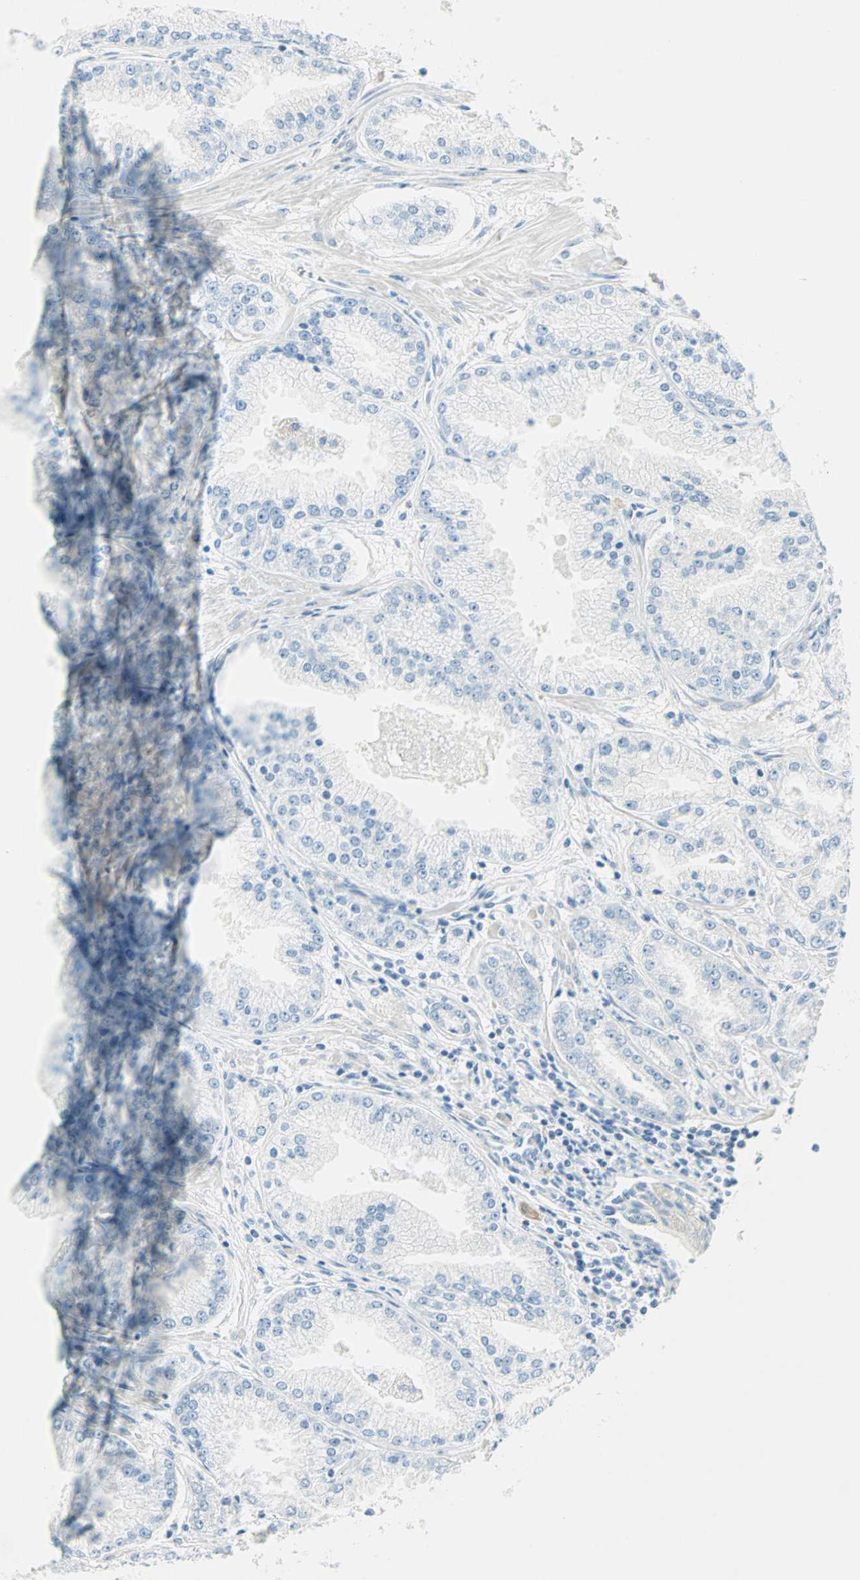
{"staining": {"intensity": "negative", "quantity": "none", "location": "none"}, "tissue": "prostate cancer", "cell_type": "Tumor cells", "image_type": "cancer", "snomed": [{"axis": "morphology", "description": "Adenocarcinoma, High grade"}, {"axis": "topography", "description": "Prostate"}], "caption": "The IHC image has no significant expression in tumor cells of prostate adenocarcinoma (high-grade) tissue. (DAB (3,3'-diaminobenzidine) IHC visualized using brightfield microscopy, high magnification).", "gene": "SULT1C2", "patient": {"sex": "male", "age": 61}}